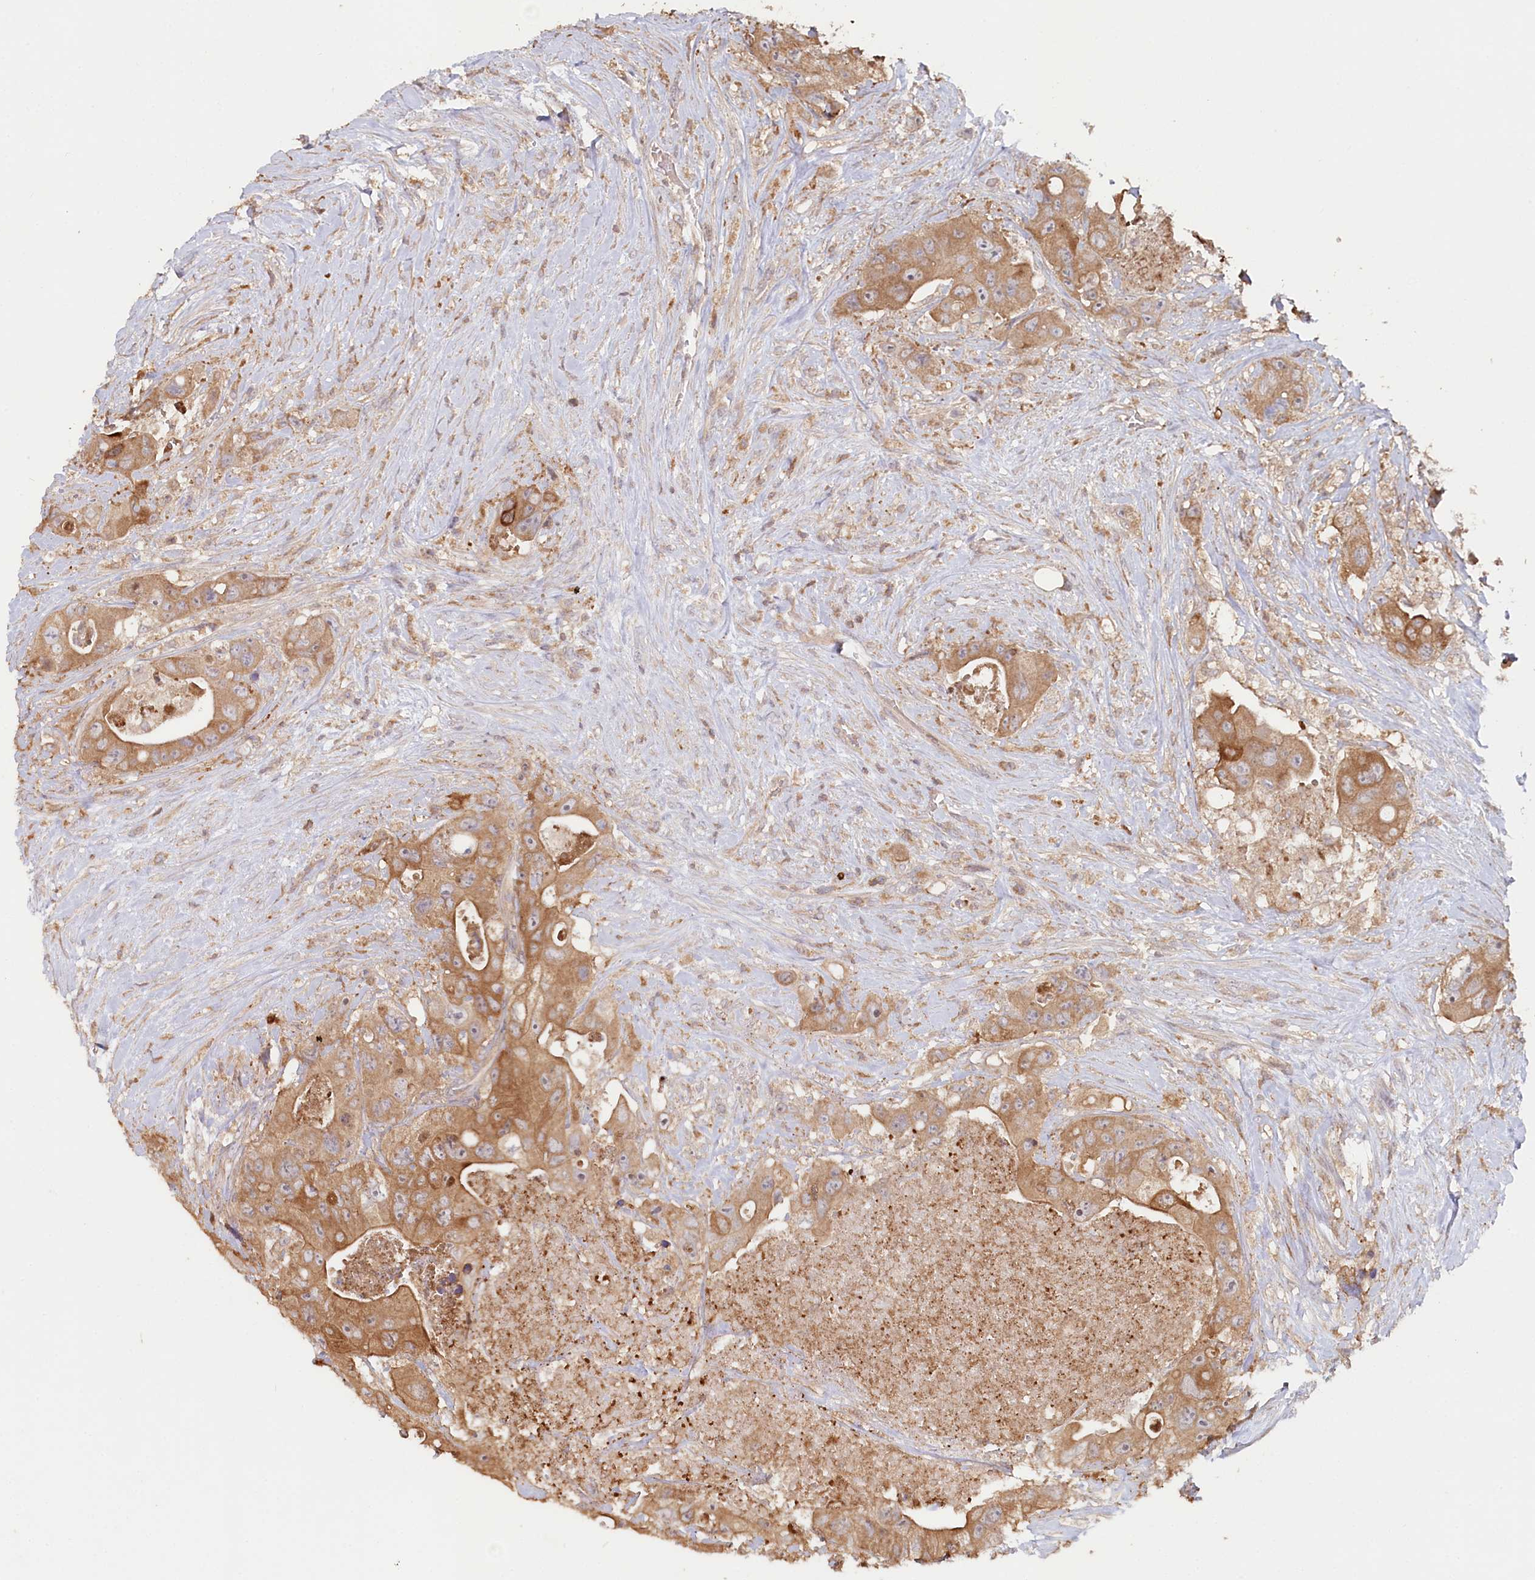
{"staining": {"intensity": "moderate", "quantity": ">75%", "location": "cytoplasmic/membranous"}, "tissue": "colorectal cancer", "cell_type": "Tumor cells", "image_type": "cancer", "snomed": [{"axis": "morphology", "description": "Adenocarcinoma, NOS"}, {"axis": "topography", "description": "Colon"}], "caption": "High-magnification brightfield microscopy of colorectal cancer stained with DAB (3,3'-diaminobenzidine) (brown) and counterstained with hematoxylin (blue). tumor cells exhibit moderate cytoplasmic/membranous staining is appreciated in about>75% of cells. Nuclei are stained in blue.", "gene": "HAL", "patient": {"sex": "female", "age": 46}}